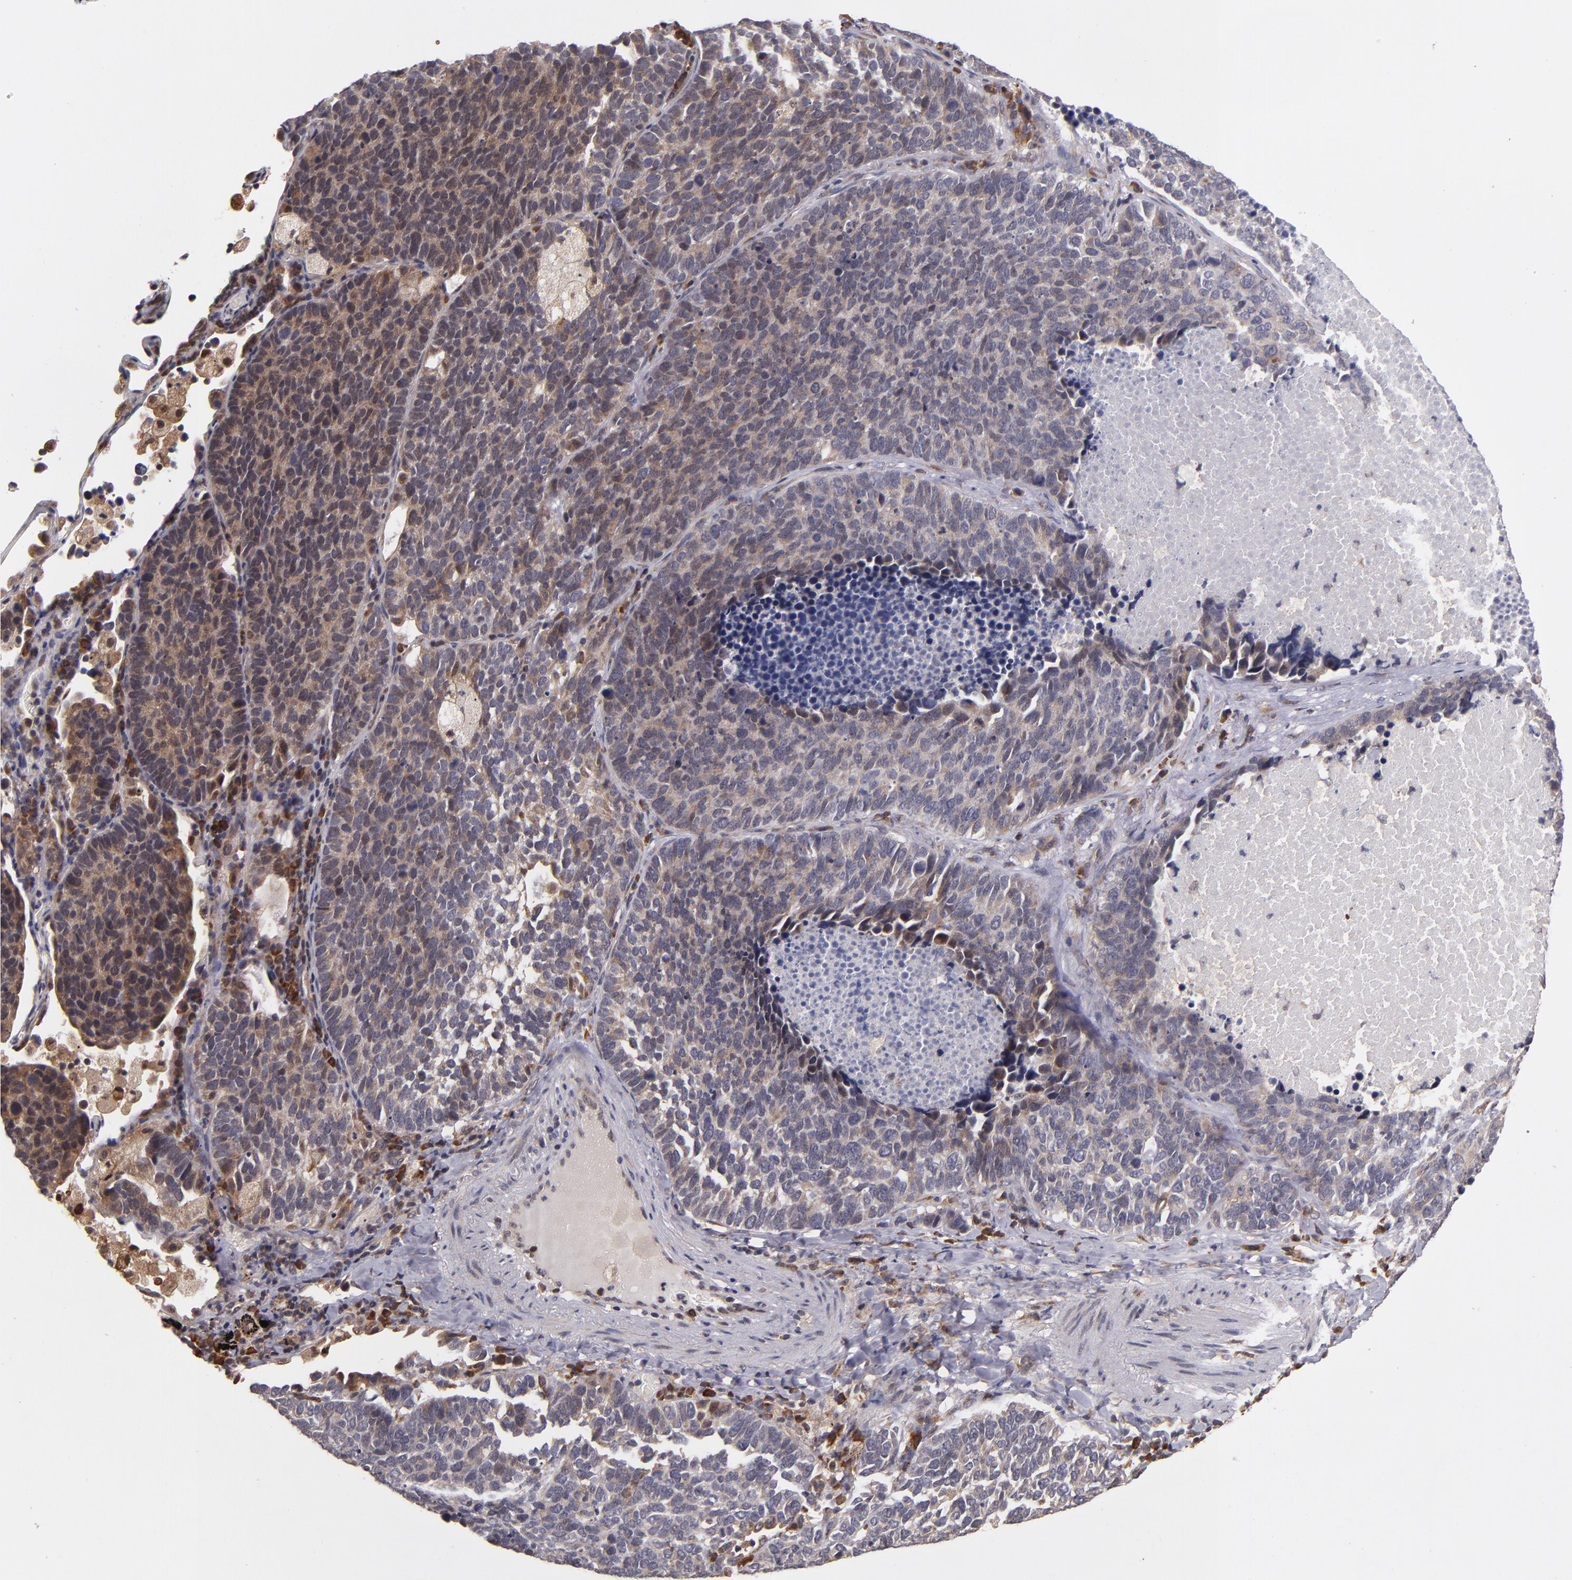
{"staining": {"intensity": "weak", "quantity": ">75%", "location": "cytoplasmic/membranous"}, "tissue": "lung cancer", "cell_type": "Tumor cells", "image_type": "cancer", "snomed": [{"axis": "morphology", "description": "Neoplasm, malignant, NOS"}, {"axis": "topography", "description": "Lung"}], "caption": "A brown stain highlights weak cytoplasmic/membranous positivity of a protein in lung neoplasm (malignant) tumor cells.", "gene": "CASP1", "patient": {"sex": "female", "age": 75}}